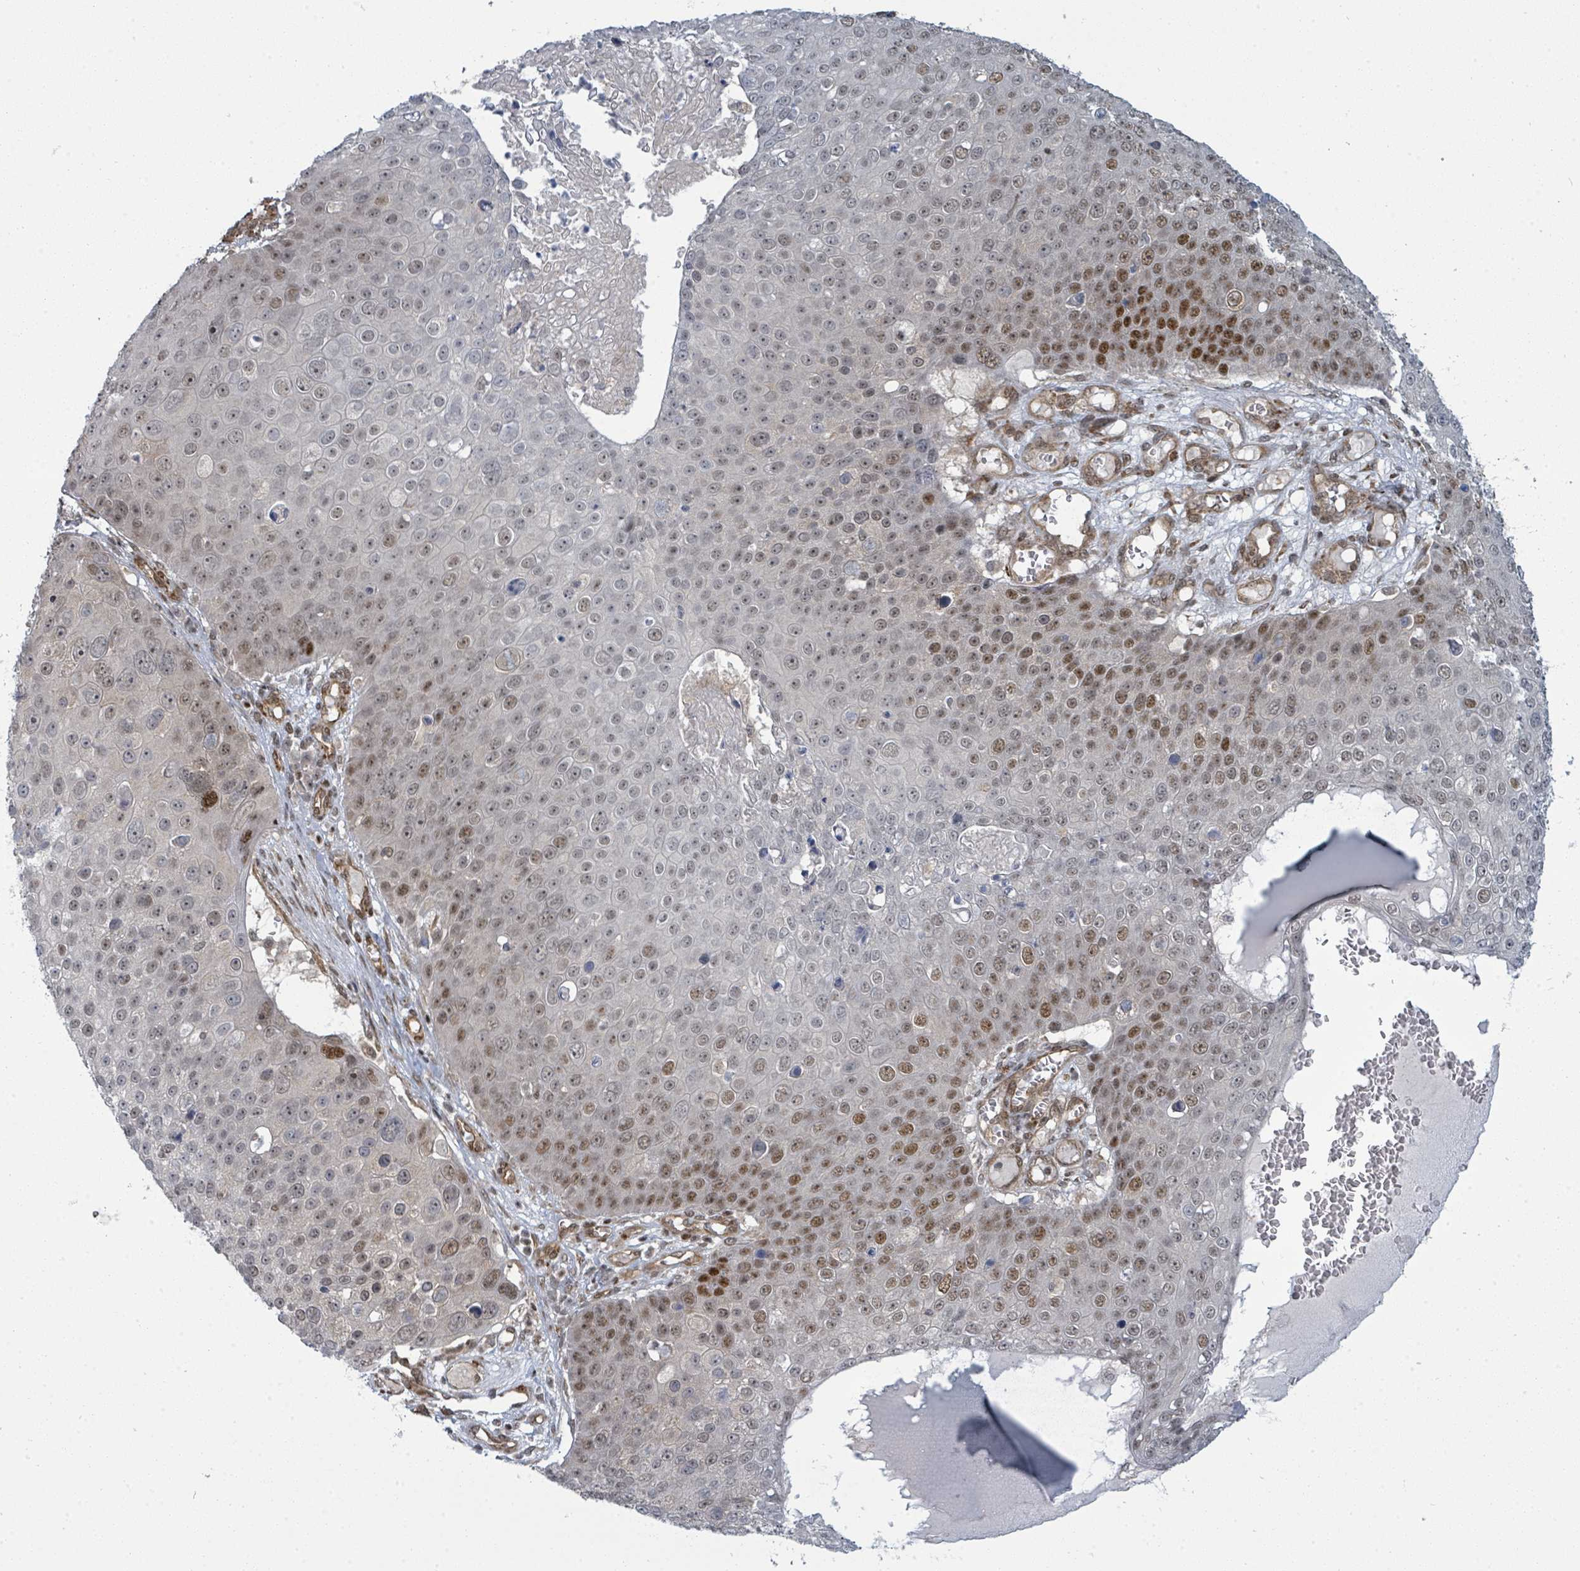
{"staining": {"intensity": "moderate", "quantity": "25%-75%", "location": "nuclear"}, "tissue": "skin cancer", "cell_type": "Tumor cells", "image_type": "cancer", "snomed": [{"axis": "morphology", "description": "Squamous cell carcinoma, NOS"}, {"axis": "topography", "description": "Skin"}], "caption": "IHC of human skin cancer reveals medium levels of moderate nuclear expression in about 25%-75% of tumor cells. (Brightfield microscopy of DAB IHC at high magnification).", "gene": "PSMG2", "patient": {"sex": "male", "age": 71}}